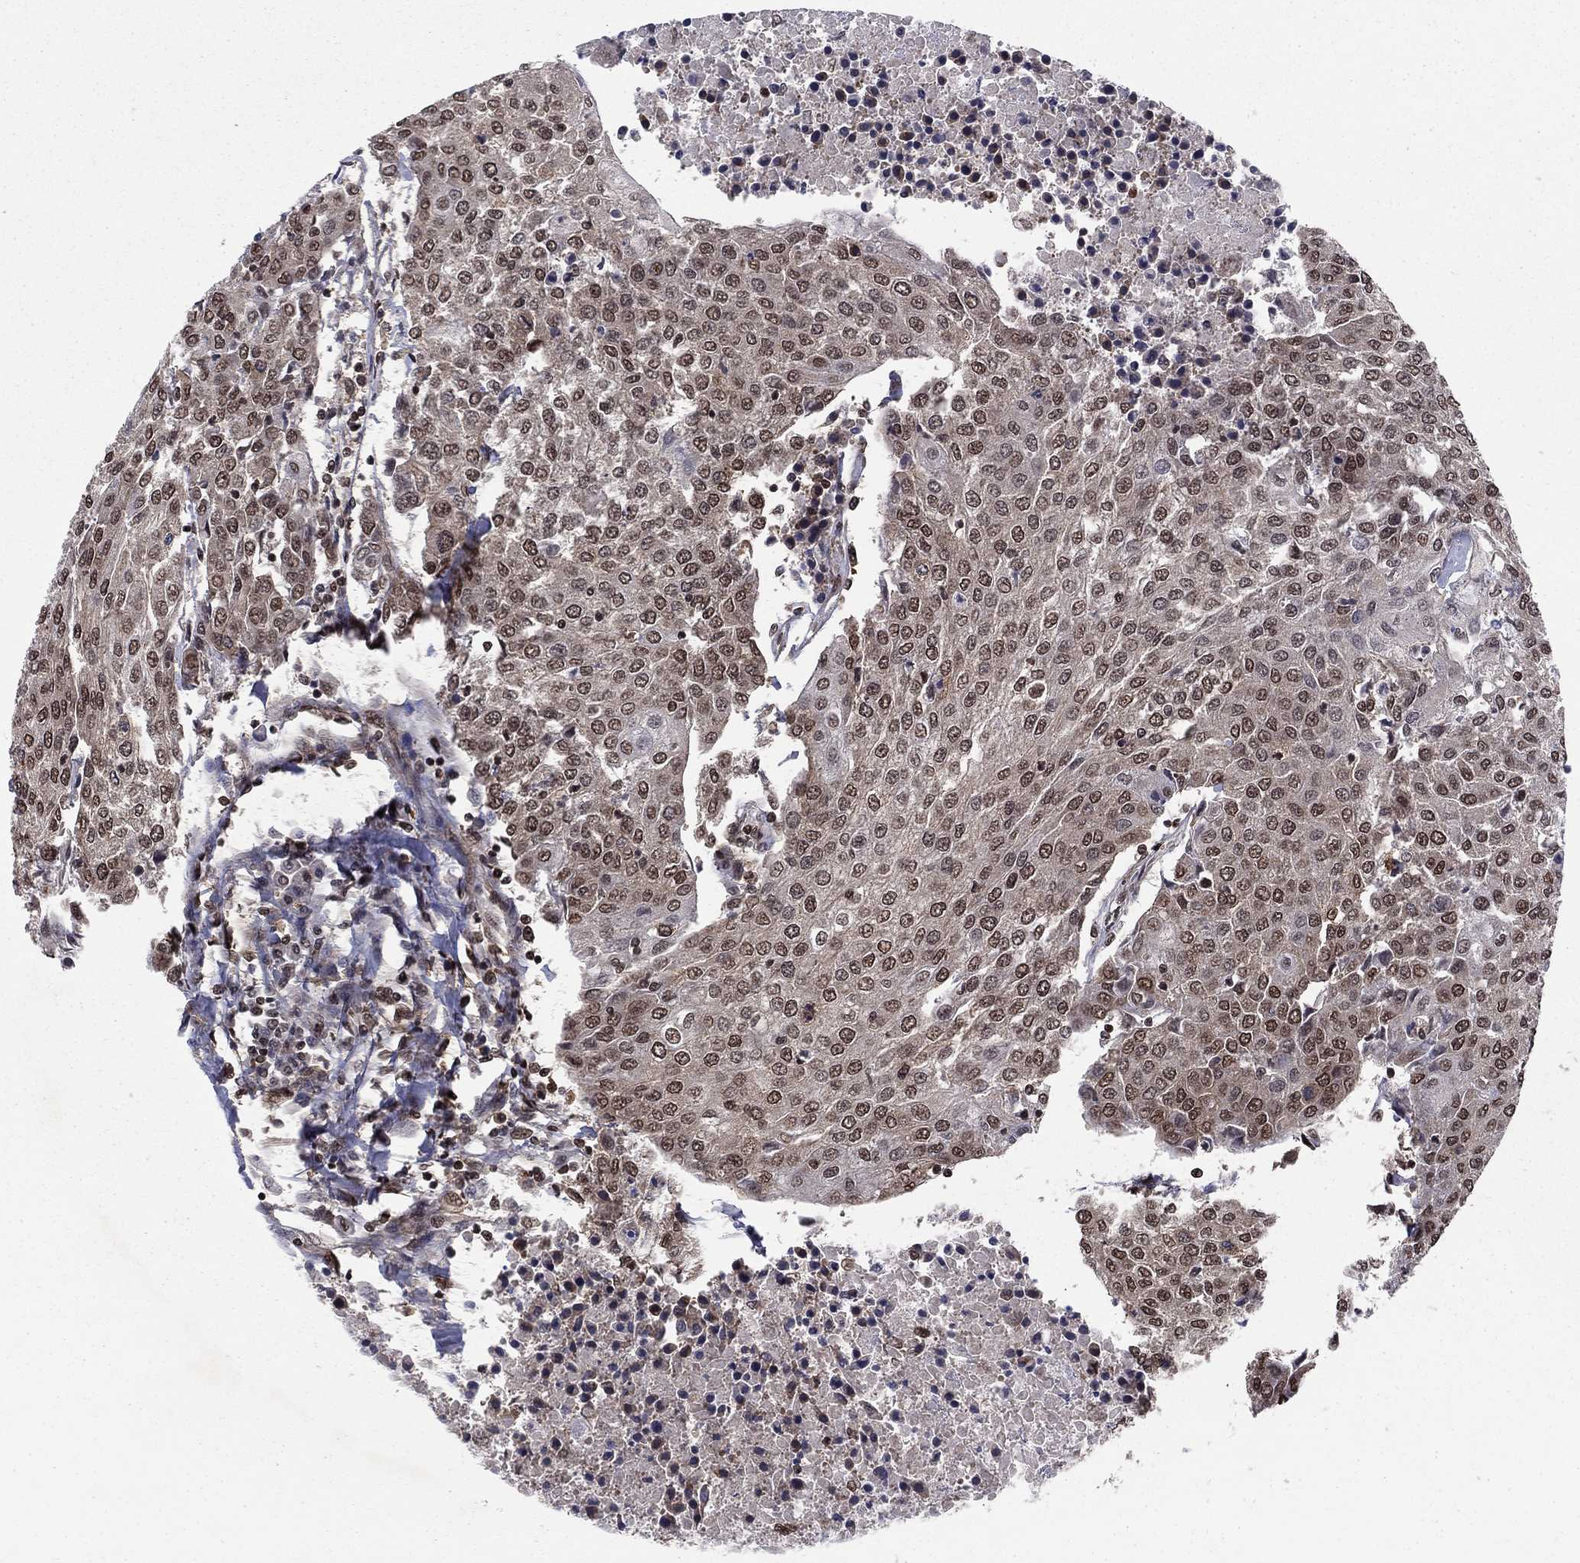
{"staining": {"intensity": "moderate", "quantity": "25%-75%", "location": "nuclear"}, "tissue": "urothelial cancer", "cell_type": "Tumor cells", "image_type": "cancer", "snomed": [{"axis": "morphology", "description": "Urothelial carcinoma, High grade"}, {"axis": "topography", "description": "Urinary bladder"}], "caption": "Immunohistochemical staining of human high-grade urothelial carcinoma shows medium levels of moderate nuclear protein staining in approximately 25%-75% of tumor cells. (Brightfield microscopy of DAB IHC at high magnification).", "gene": "SSX2IP", "patient": {"sex": "female", "age": 85}}